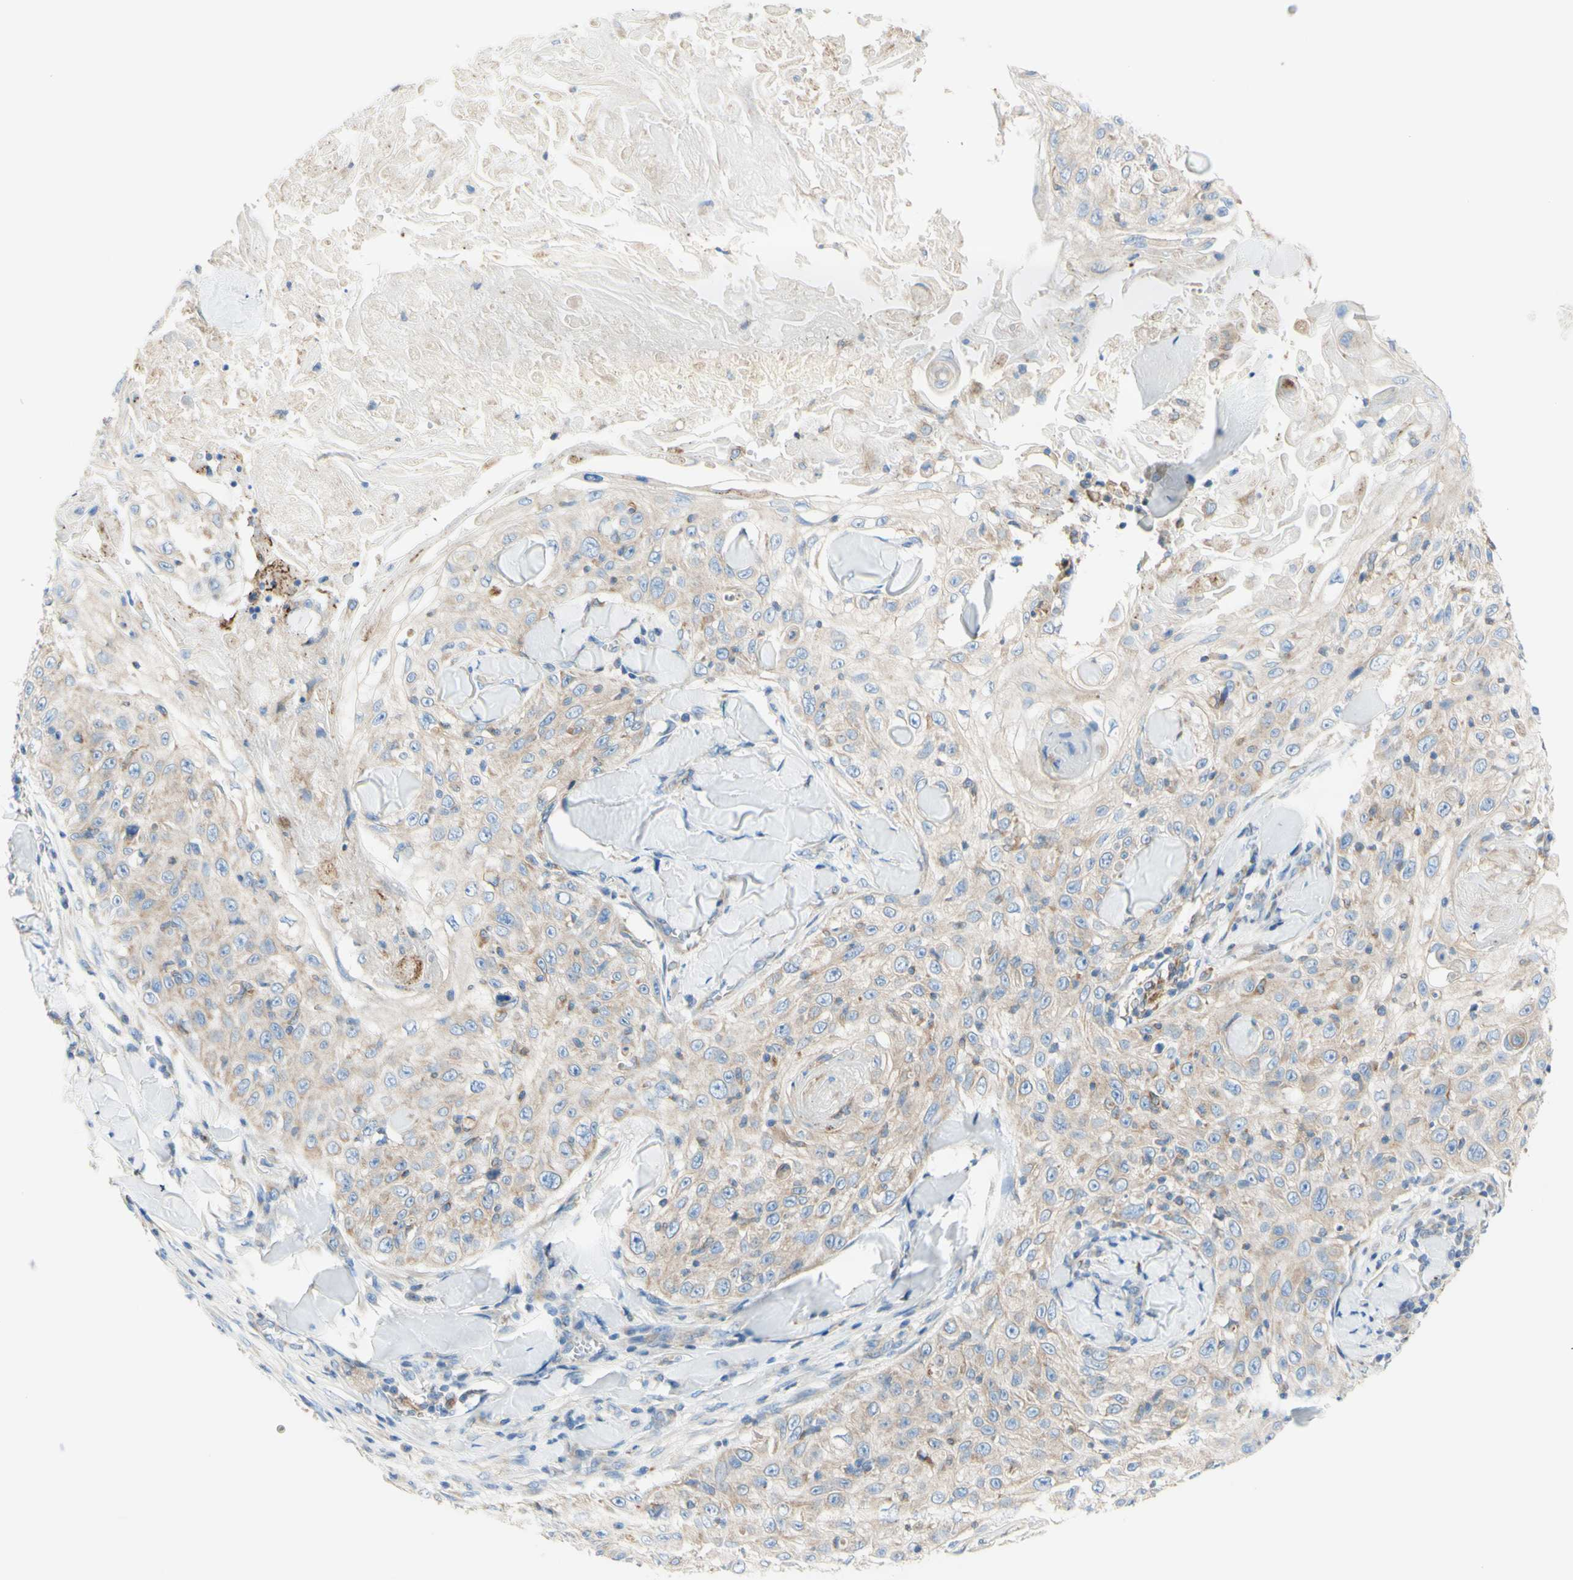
{"staining": {"intensity": "weak", "quantity": "25%-75%", "location": "cytoplasmic/membranous"}, "tissue": "skin cancer", "cell_type": "Tumor cells", "image_type": "cancer", "snomed": [{"axis": "morphology", "description": "Squamous cell carcinoma, NOS"}, {"axis": "topography", "description": "Skin"}], "caption": "A brown stain shows weak cytoplasmic/membranous expression of a protein in skin cancer tumor cells.", "gene": "RETREG2", "patient": {"sex": "male", "age": 86}}